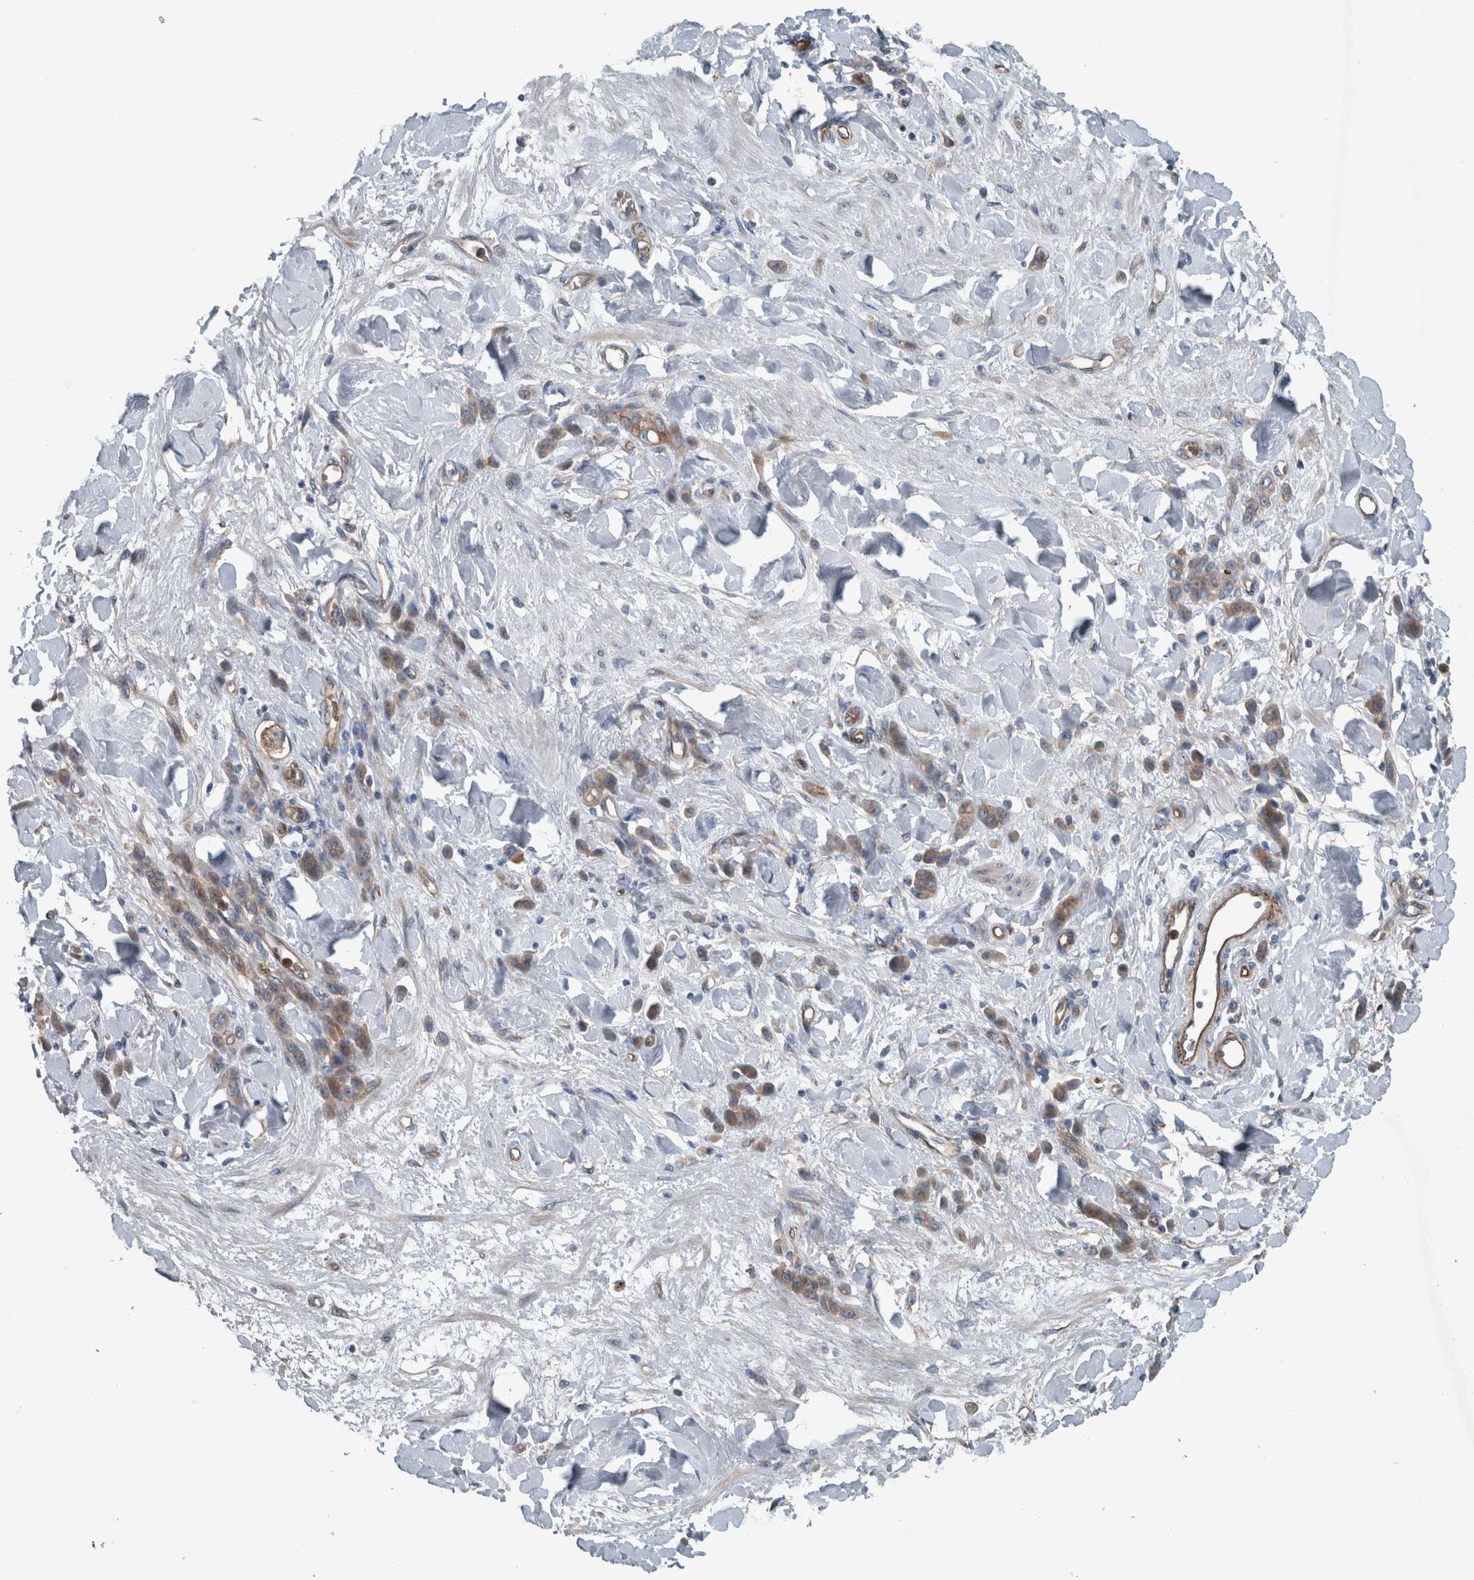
{"staining": {"intensity": "moderate", "quantity": "25%-75%", "location": "cytoplasmic/membranous"}, "tissue": "stomach cancer", "cell_type": "Tumor cells", "image_type": "cancer", "snomed": [{"axis": "morphology", "description": "Normal tissue, NOS"}, {"axis": "morphology", "description": "Adenocarcinoma, NOS"}, {"axis": "topography", "description": "Stomach"}], "caption": "A high-resolution image shows IHC staining of stomach cancer, which demonstrates moderate cytoplasmic/membranous positivity in about 25%-75% of tumor cells.", "gene": "GLT8D2", "patient": {"sex": "male", "age": 82}}